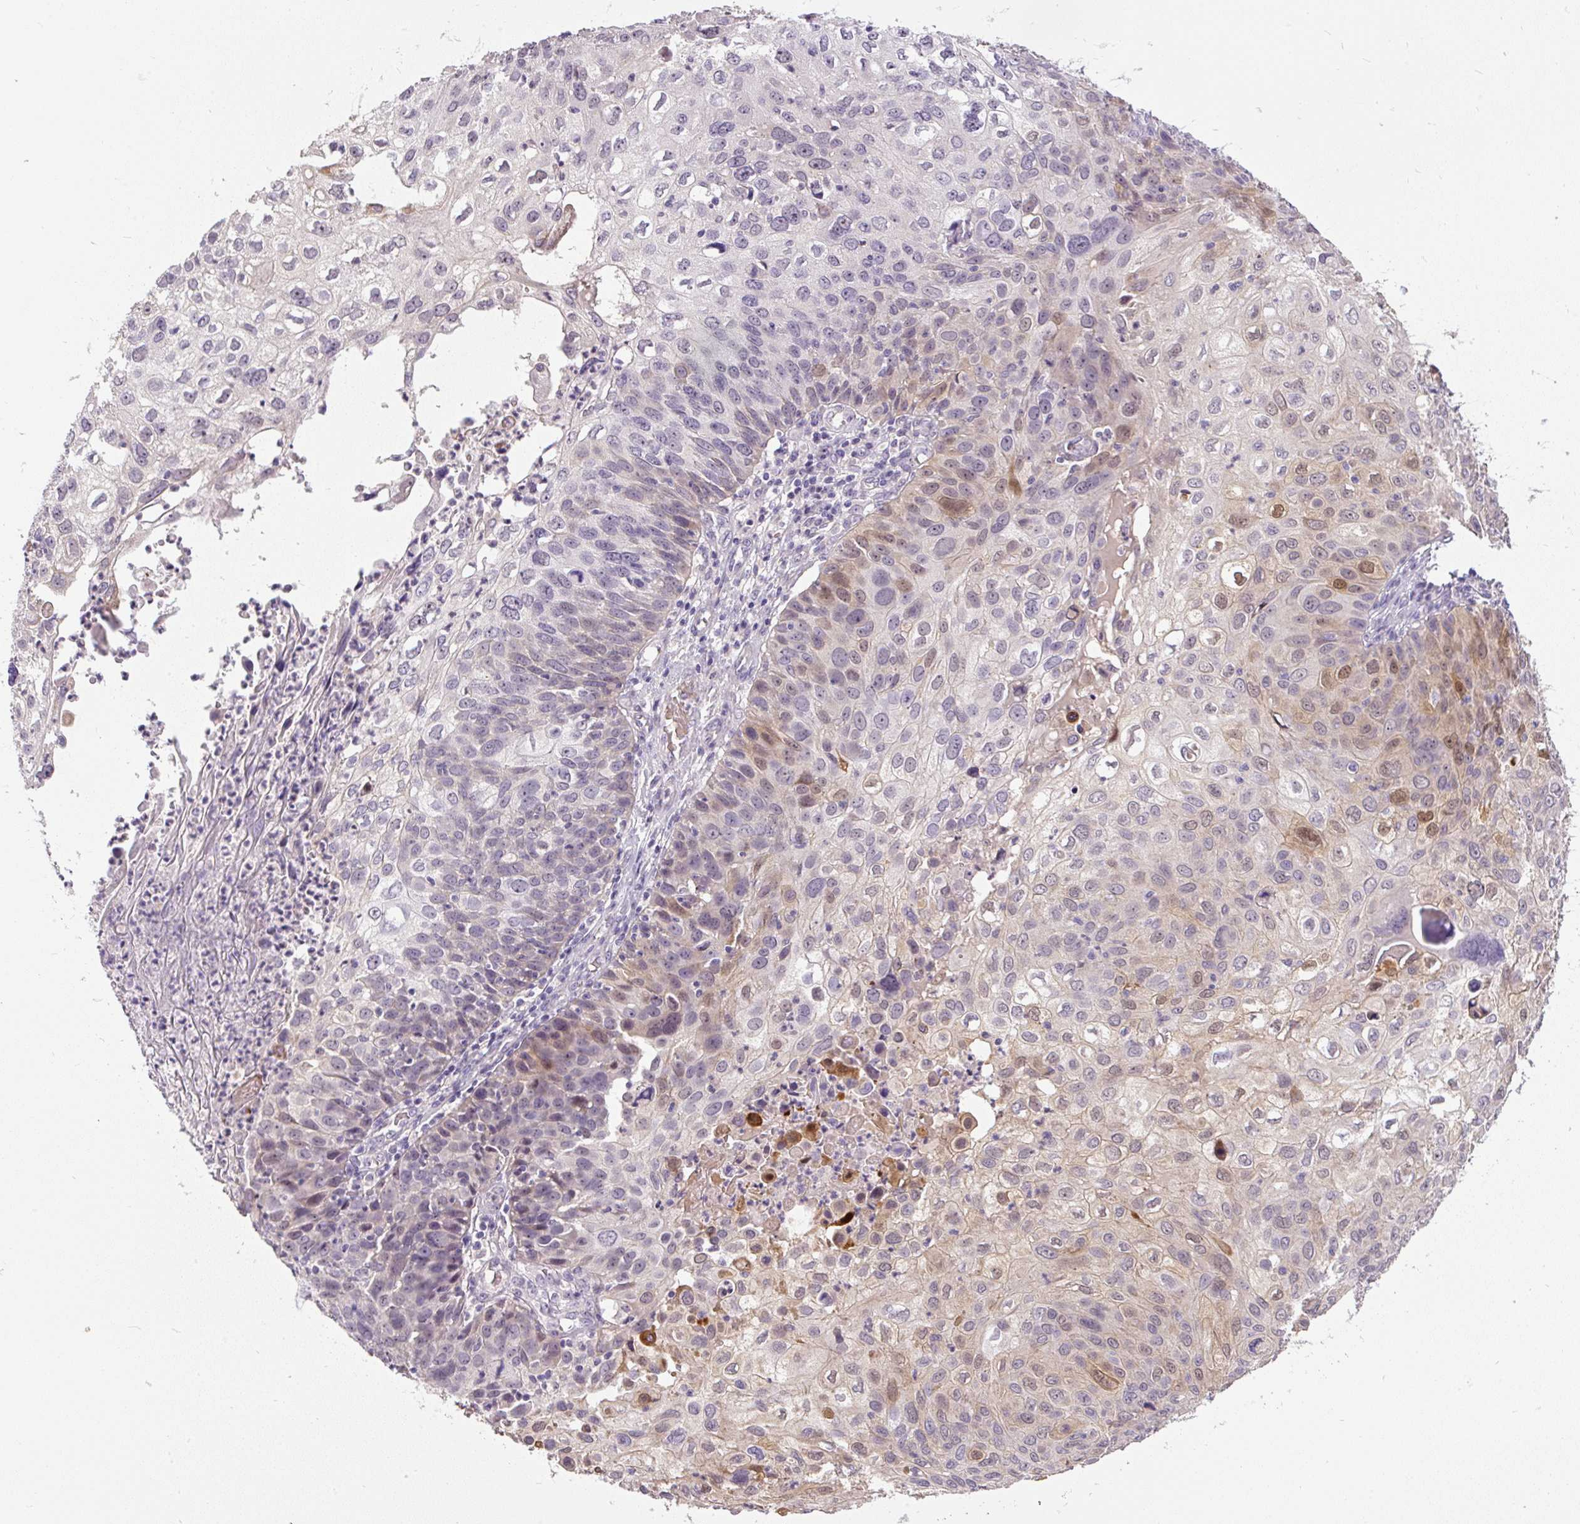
{"staining": {"intensity": "moderate", "quantity": "<25%", "location": "cytoplasmic/membranous,nuclear"}, "tissue": "skin cancer", "cell_type": "Tumor cells", "image_type": "cancer", "snomed": [{"axis": "morphology", "description": "Squamous cell carcinoma, NOS"}, {"axis": "topography", "description": "Skin"}], "caption": "Immunohistochemistry (DAB (3,3'-diaminobenzidine)) staining of skin squamous cell carcinoma demonstrates moderate cytoplasmic/membranous and nuclear protein expression in about <25% of tumor cells.", "gene": "FAM117B", "patient": {"sex": "male", "age": 87}}